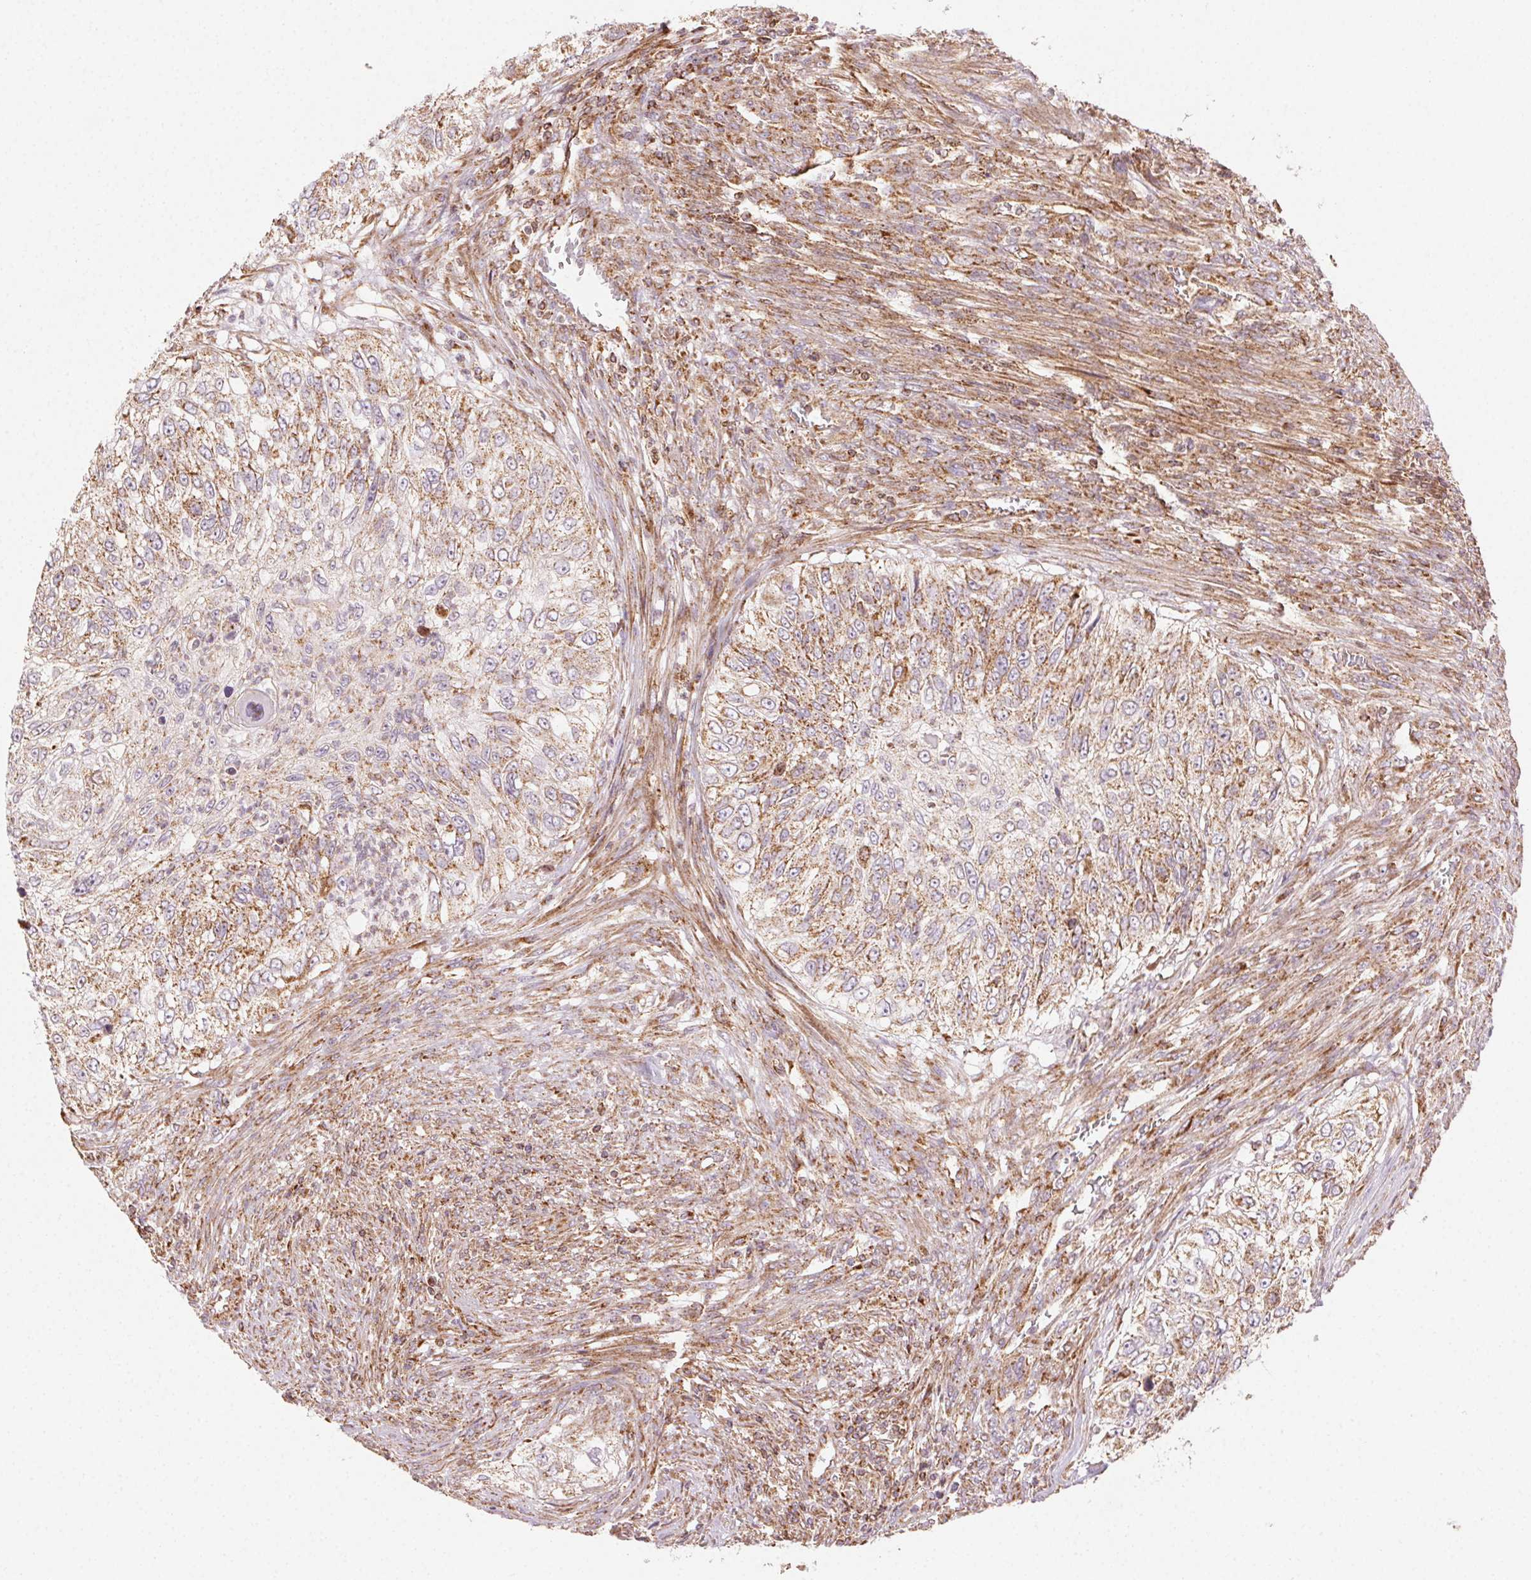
{"staining": {"intensity": "moderate", "quantity": ">75%", "location": "cytoplasmic/membranous"}, "tissue": "urothelial cancer", "cell_type": "Tumor cells", "image_type": "cancer", "snomed": [{"axis": "morphology", "description": "Urothelial carcinoma, High grade"}, {"axis": "topography", "description": "Urinary bladder"}], "caption": "Moderate cytoplasmic/membranous positivity for a protein is seen in approximately >75% of tumor cells of high-grade urothelial carcinoma using IHC.", "gene": "CLPB", "patient": {"sex": "female", "age": 60}}